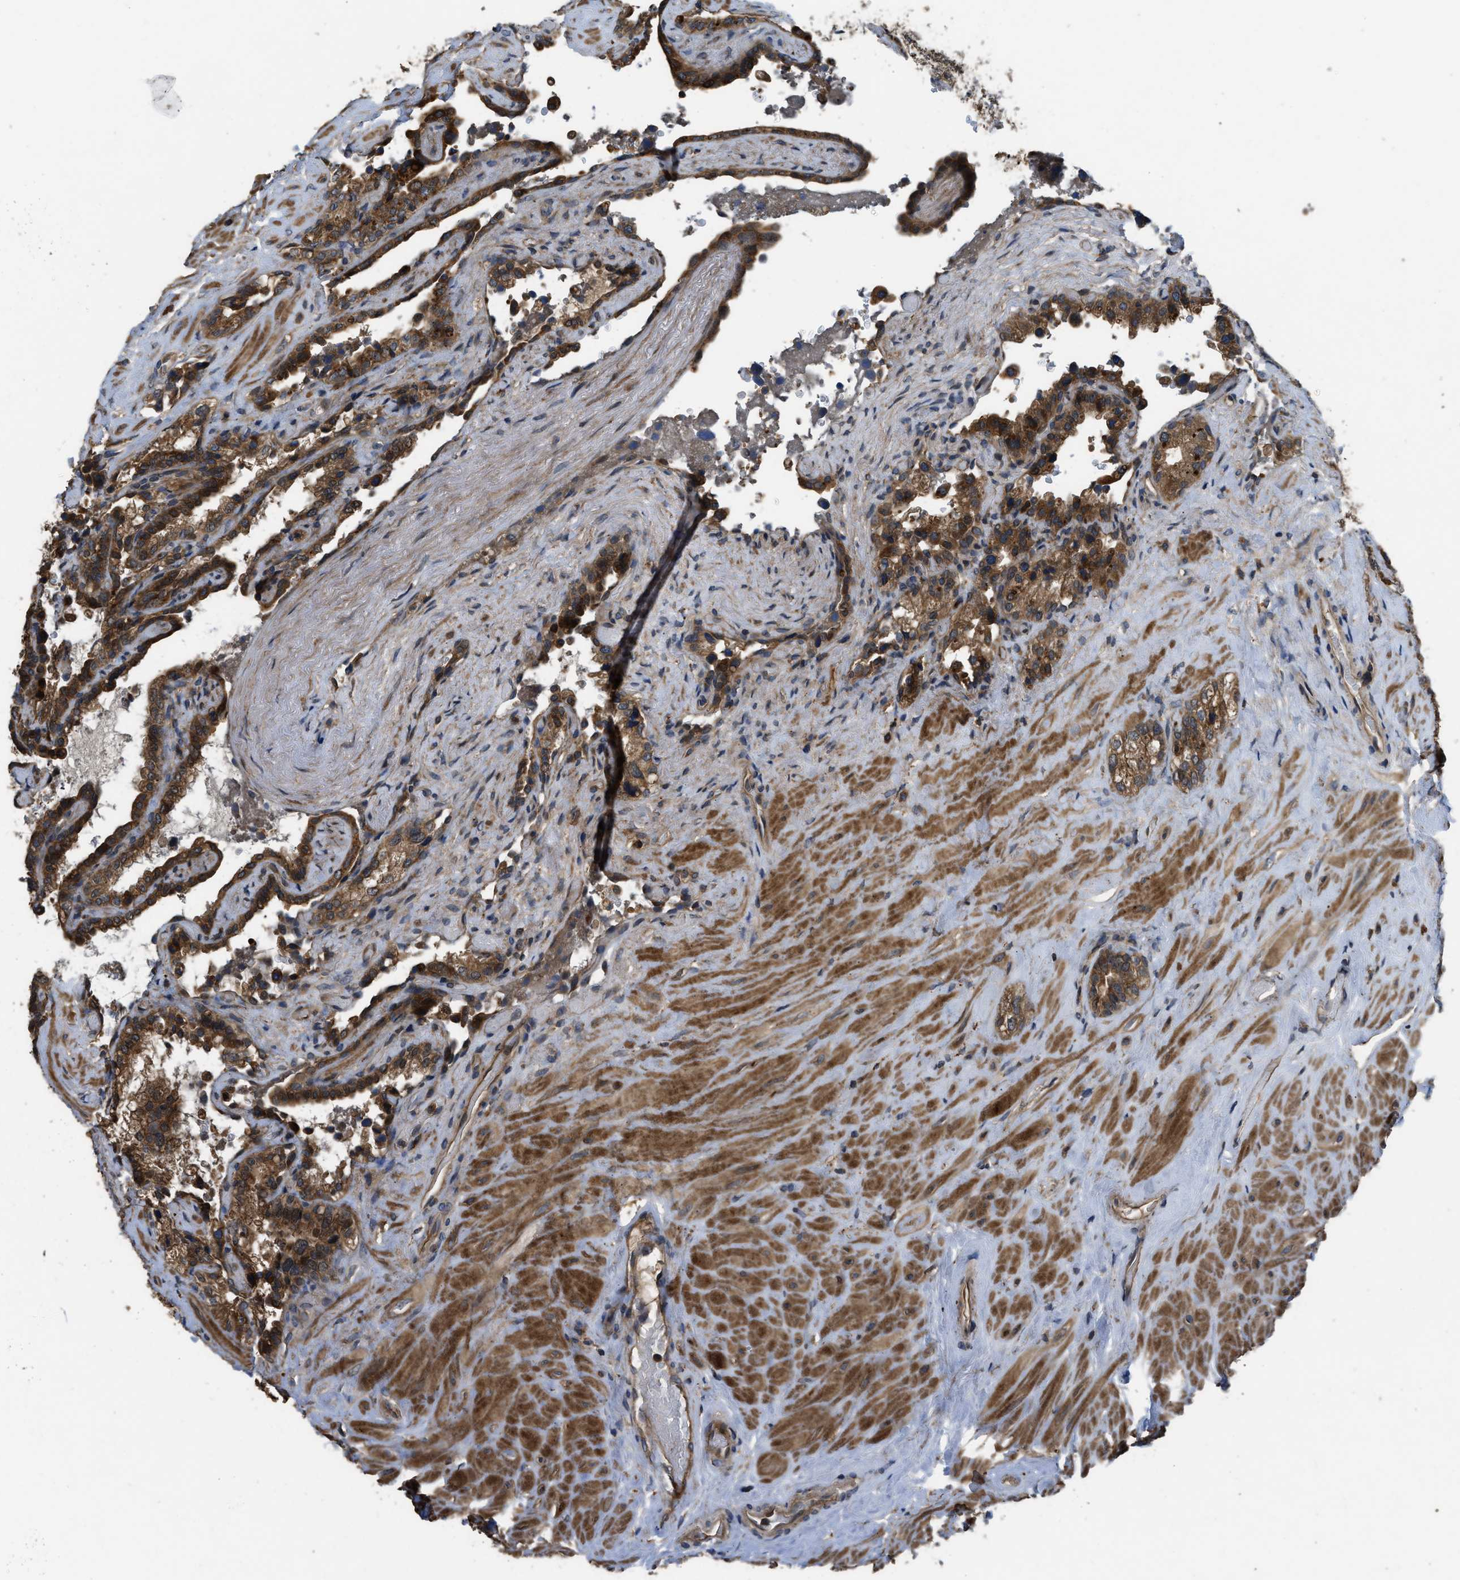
{"staining": {"intensity": "strong", "quantity": ">75%", "location": "cytoplasmic/membranous"}, "tissue": "seminal vesicle", "cell_type": "Glandular cells", "image_type": "normal", "snomed": [{"axis": "morphology", "description": "Normal tissue, NOS"}, {"axis": "topography", "description": "Seminal veicle"}], "caption": "Protein staining of unremarkable seminal vesicle demonstrates strong cytoplasmic/membranous staining in approximately >75% of glandular cells.", "gene": "GGH", "patient": {"sex": "male", "age": 68}}